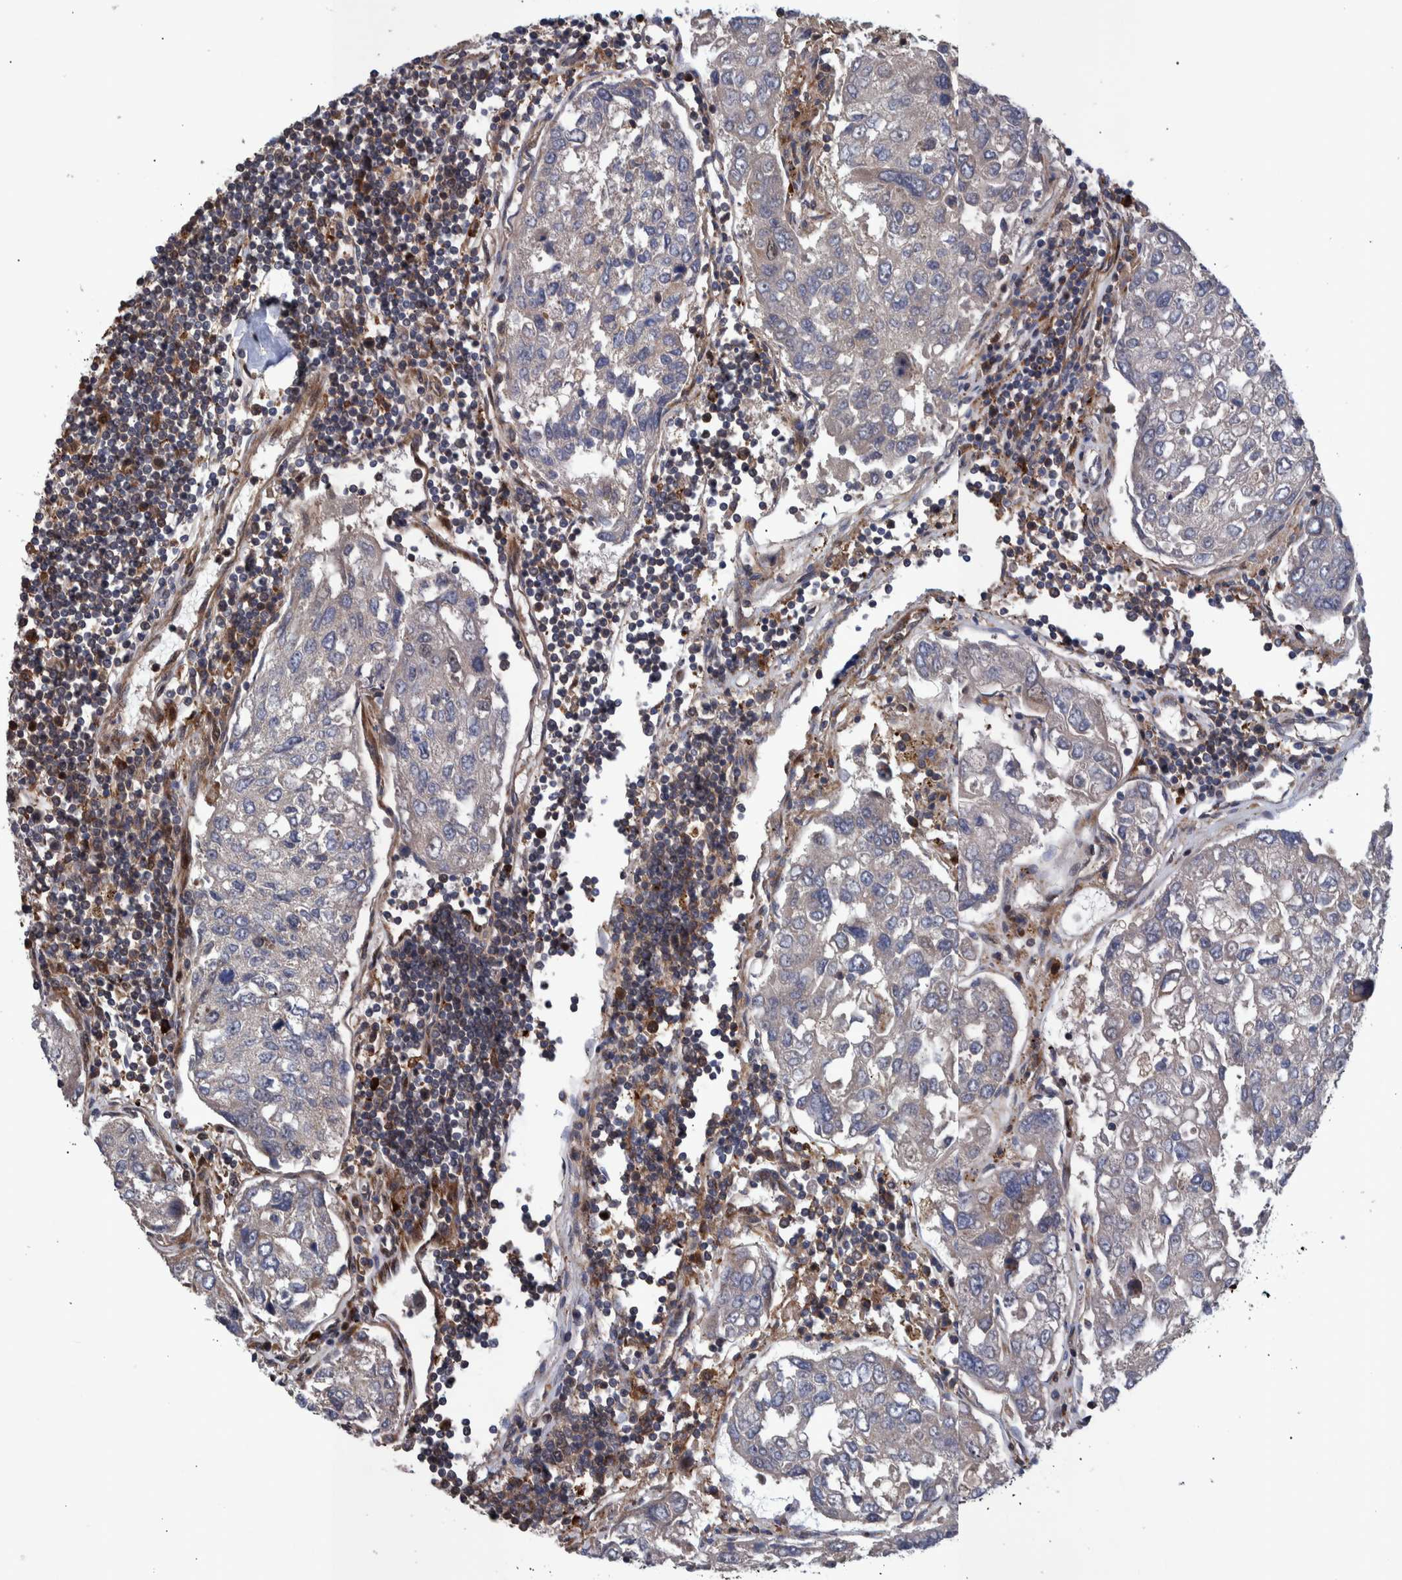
{"staining": {"intensity": "negative", "quantity": "none", "location": "none"}, "tissue": "urothelial cancer", "cell_type": "Tumor cells", "image_type": "cancer", "snomed": [{"axis": "morphology", "description": "Urothelial carcinoma, High grade"}, {"axis": "topography", "description": "Lymph node"}, {"axis": "topography", "description": "Urinary bladder"}], "caption": "This is an immunohistochemistry histopathology image of human urothelial carcinoma (high-grade). There is no expression in tumor cells.", "gene": "SHISA6", "patient": {"sex": "male", "age": 51}}